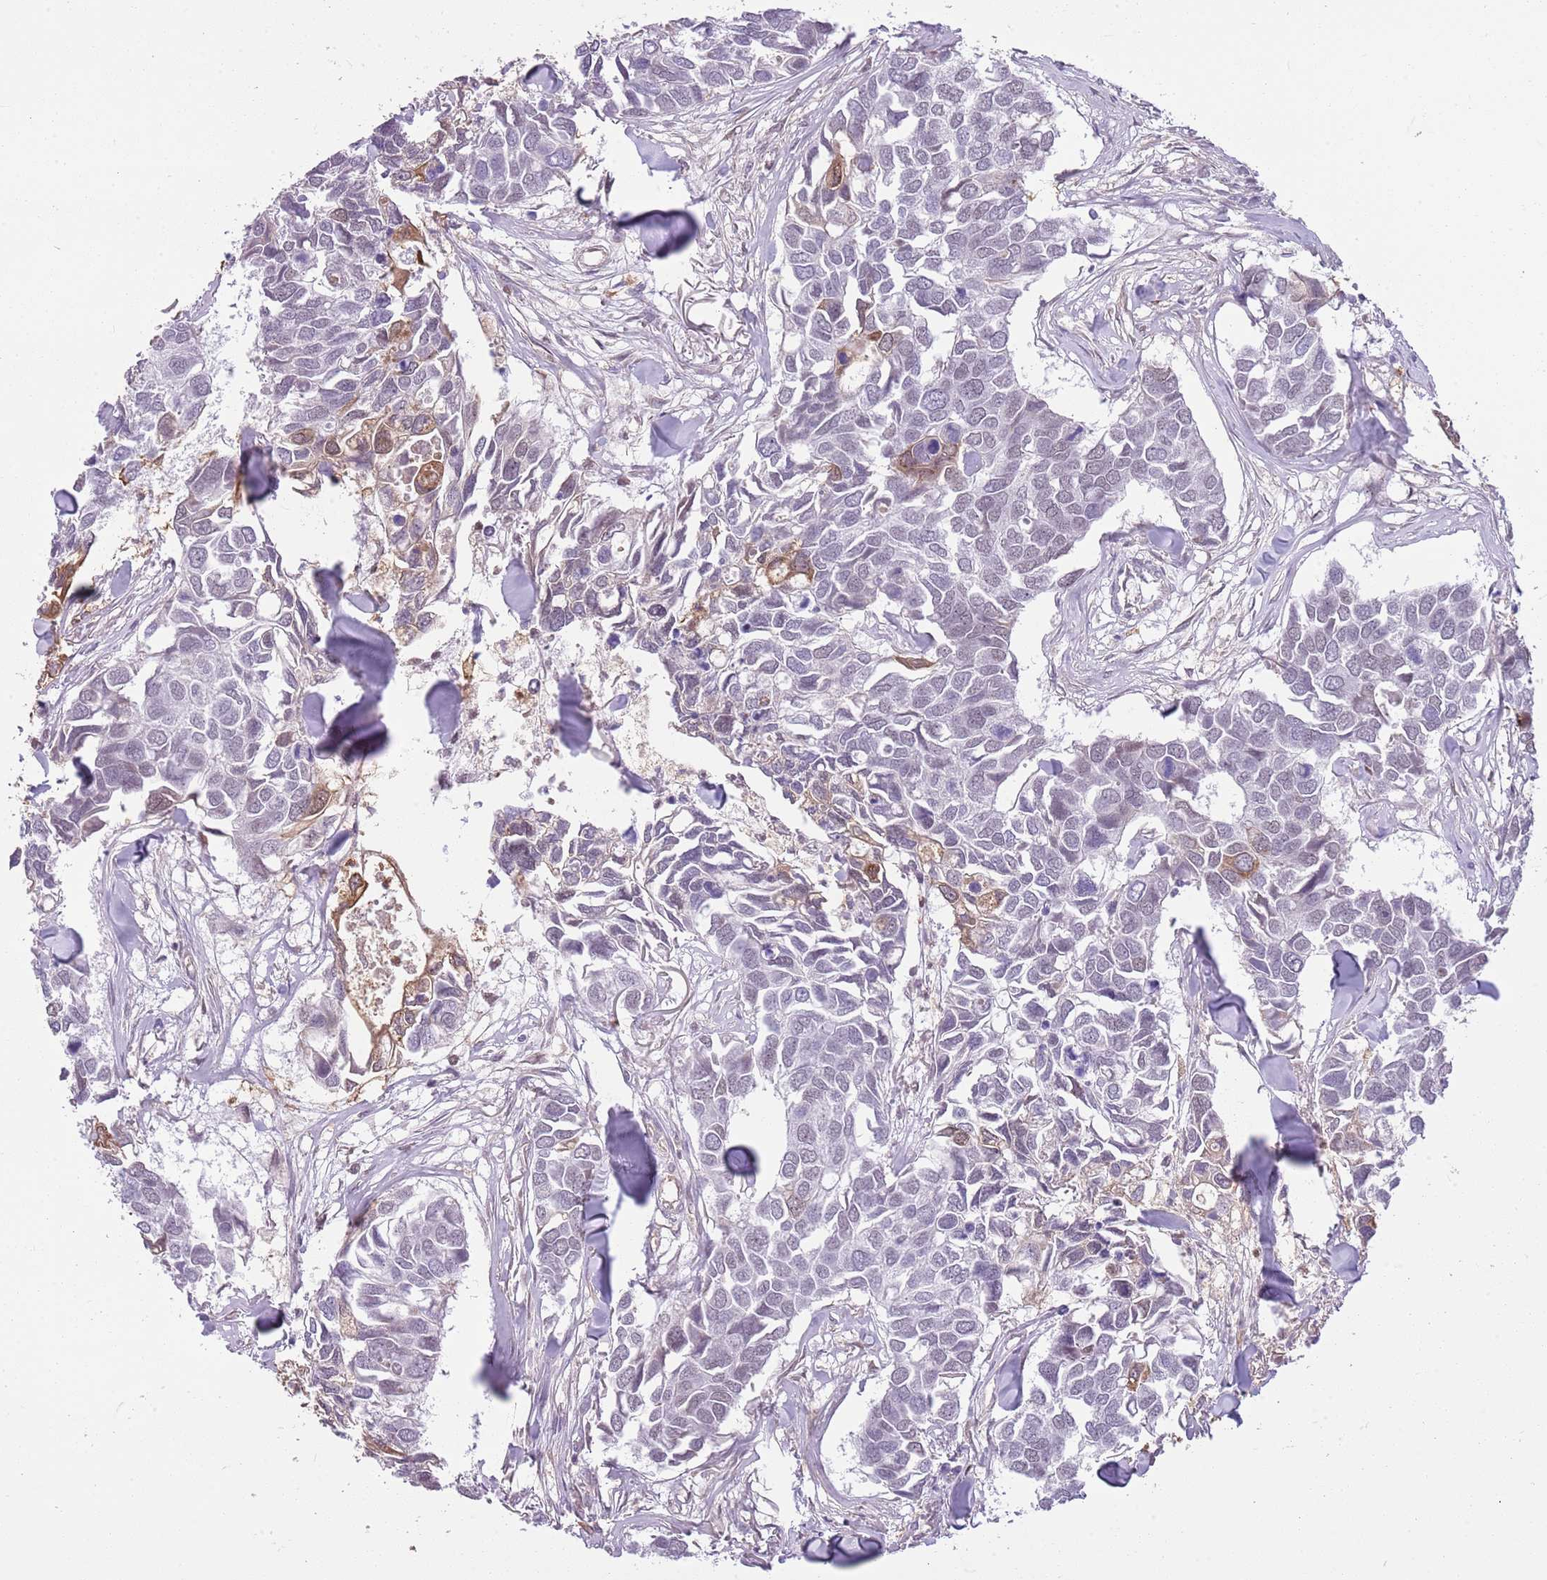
{"staining": {"intensity": "moderate", "quantity": "<25%", "location": "cytoplasmic/membranous"}, "tissue": "breast cancer", "cell_type": "Tumor cells", "image_type": "cancer", "snomed": [{"axis": "morphology", "description": "Duct carcinoma"}, {"axis": "topography", "description": "Breast"}], "caption": "Tumor cells reveal moderate cytoplasmic/membranous positivity in about <25% of cells in infiltrating ductal carcinoma (breast).", "gene": "DHX32", "patient": {"sex": "female", "age": 83}}